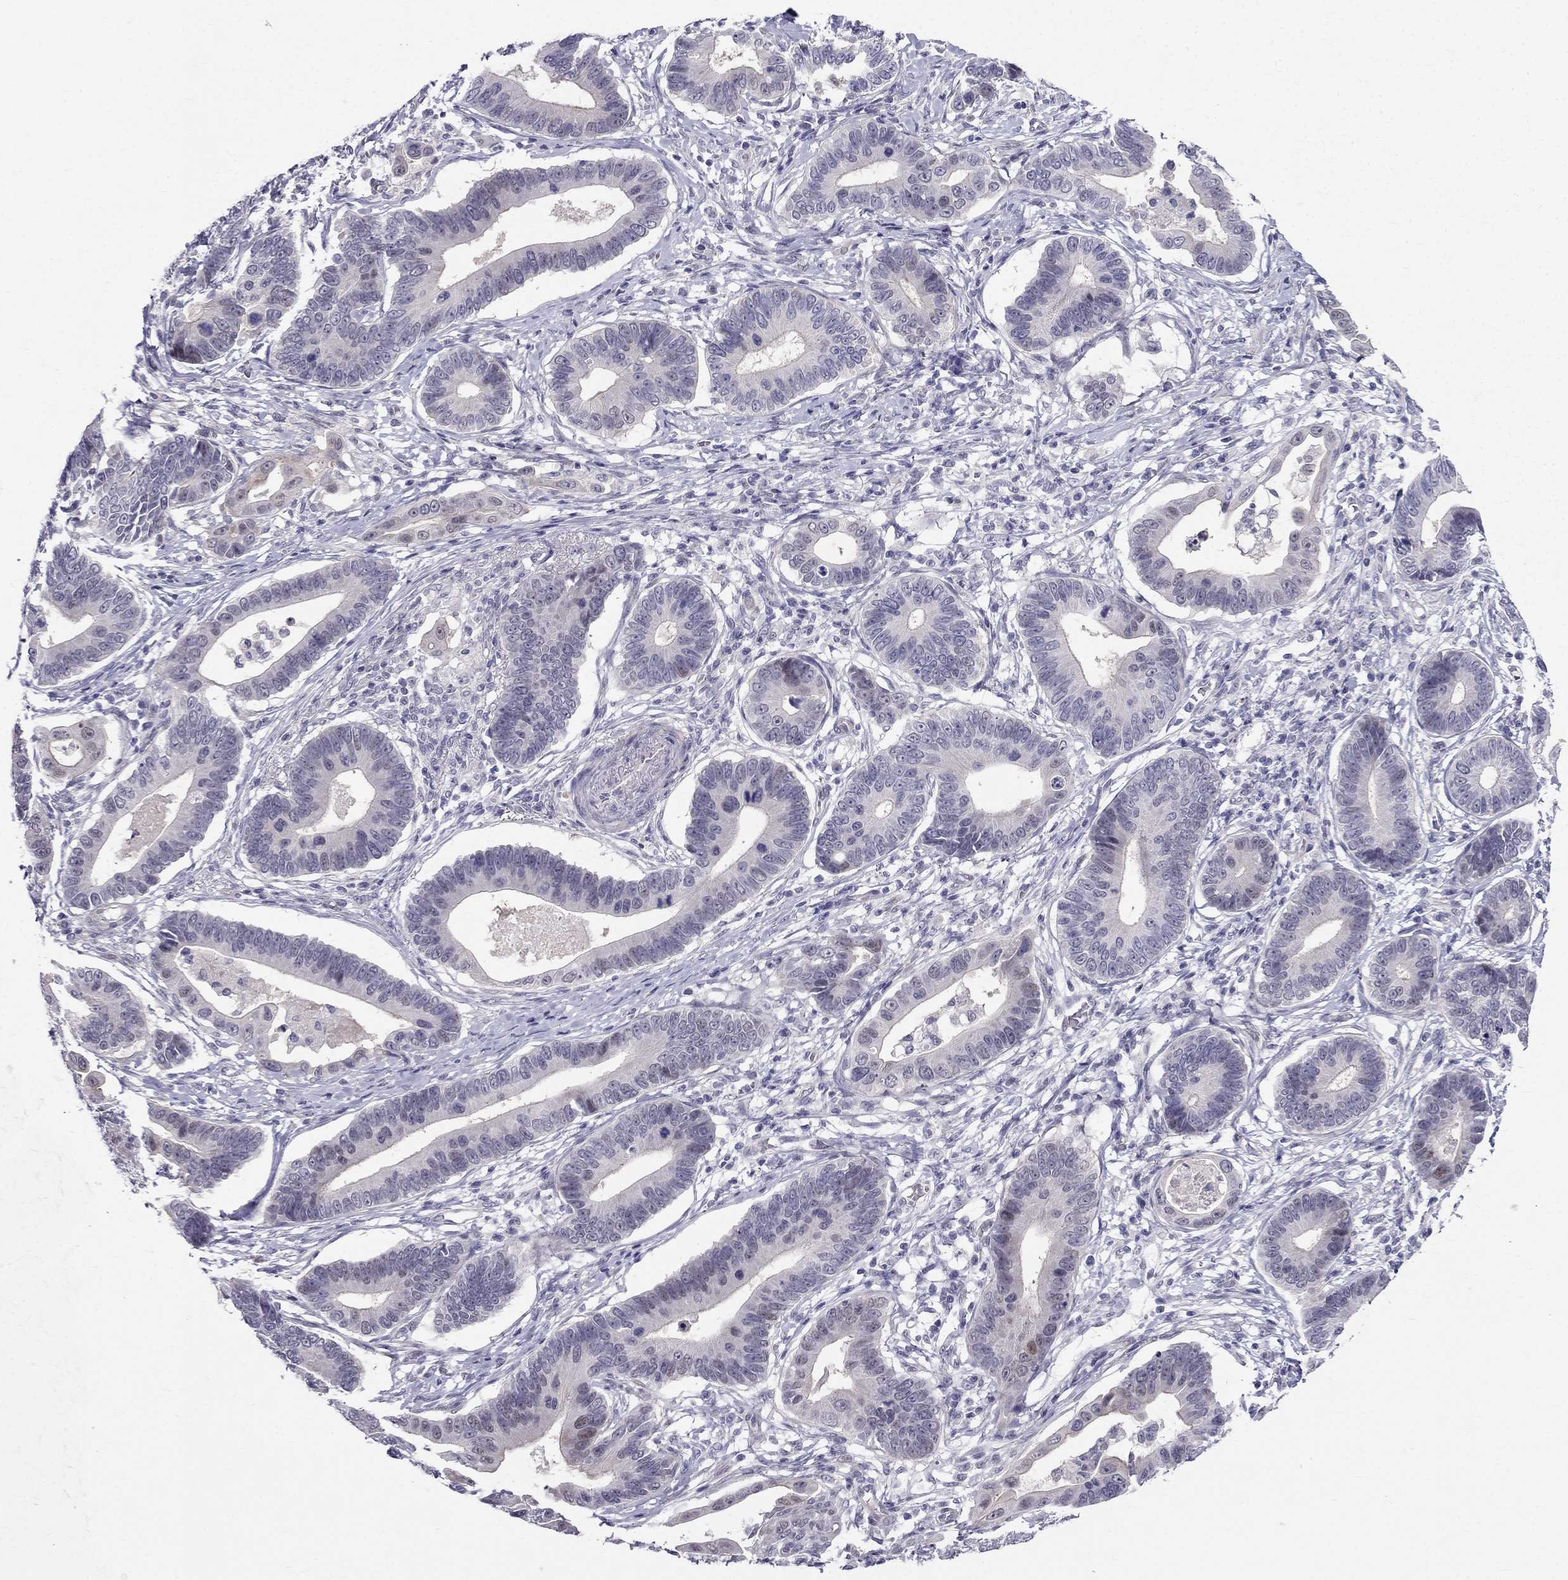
{"staining": {"intensity": "negative", "quantity": "none", "location": "none"}, "tissue": "stomach cancer", "cell_type": "Tumor cells", "image_type": "cancer", "snomed": [{"axis": "morphology", "description": "Adenocarcinoma, NOS"}, {"axis": "topography", "description": "Stomach"}], "caption": "Tumor cells show no significant protein expression in stomach adenocarcinoma. The staining is performed using DAB brown chromogen with nuclei counter-stained in using hematoxylin.", "gene": "BAG5", "patient": {"sex": "male", "age": 84}}